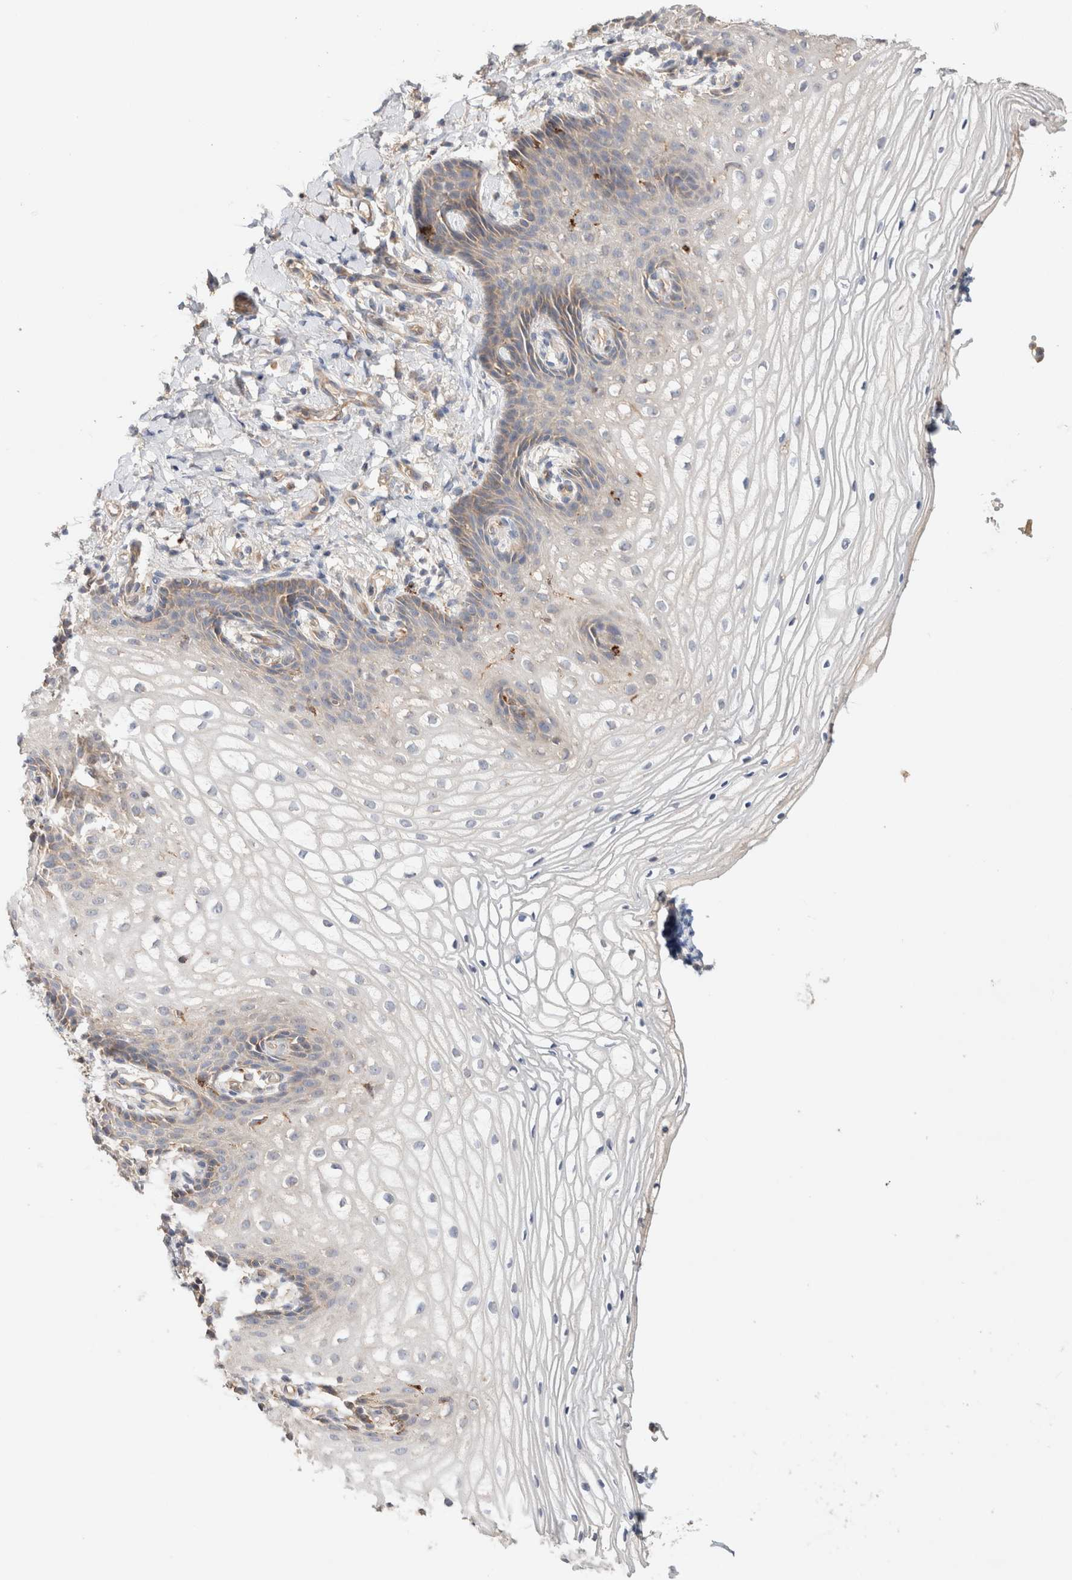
{"staining": {"intensity": "weak", "quantity": "<25%", "location": "cytoplasmic/membranous"}, "tissue": "vagina", "cell_type": "Squamous epithelial cells", "image_type": "normal", "snomed": [{"axis": "morphology", "description": "Normal tissue, NOS"}, {"axis": "topography", "description": "Vagina"}], "caption": "The IHC micrograph has no significant expression in squamous epithelial cells of vagina.", "gene": "B3GNTL1", "patient": {"sex": "female", "age": 60}}